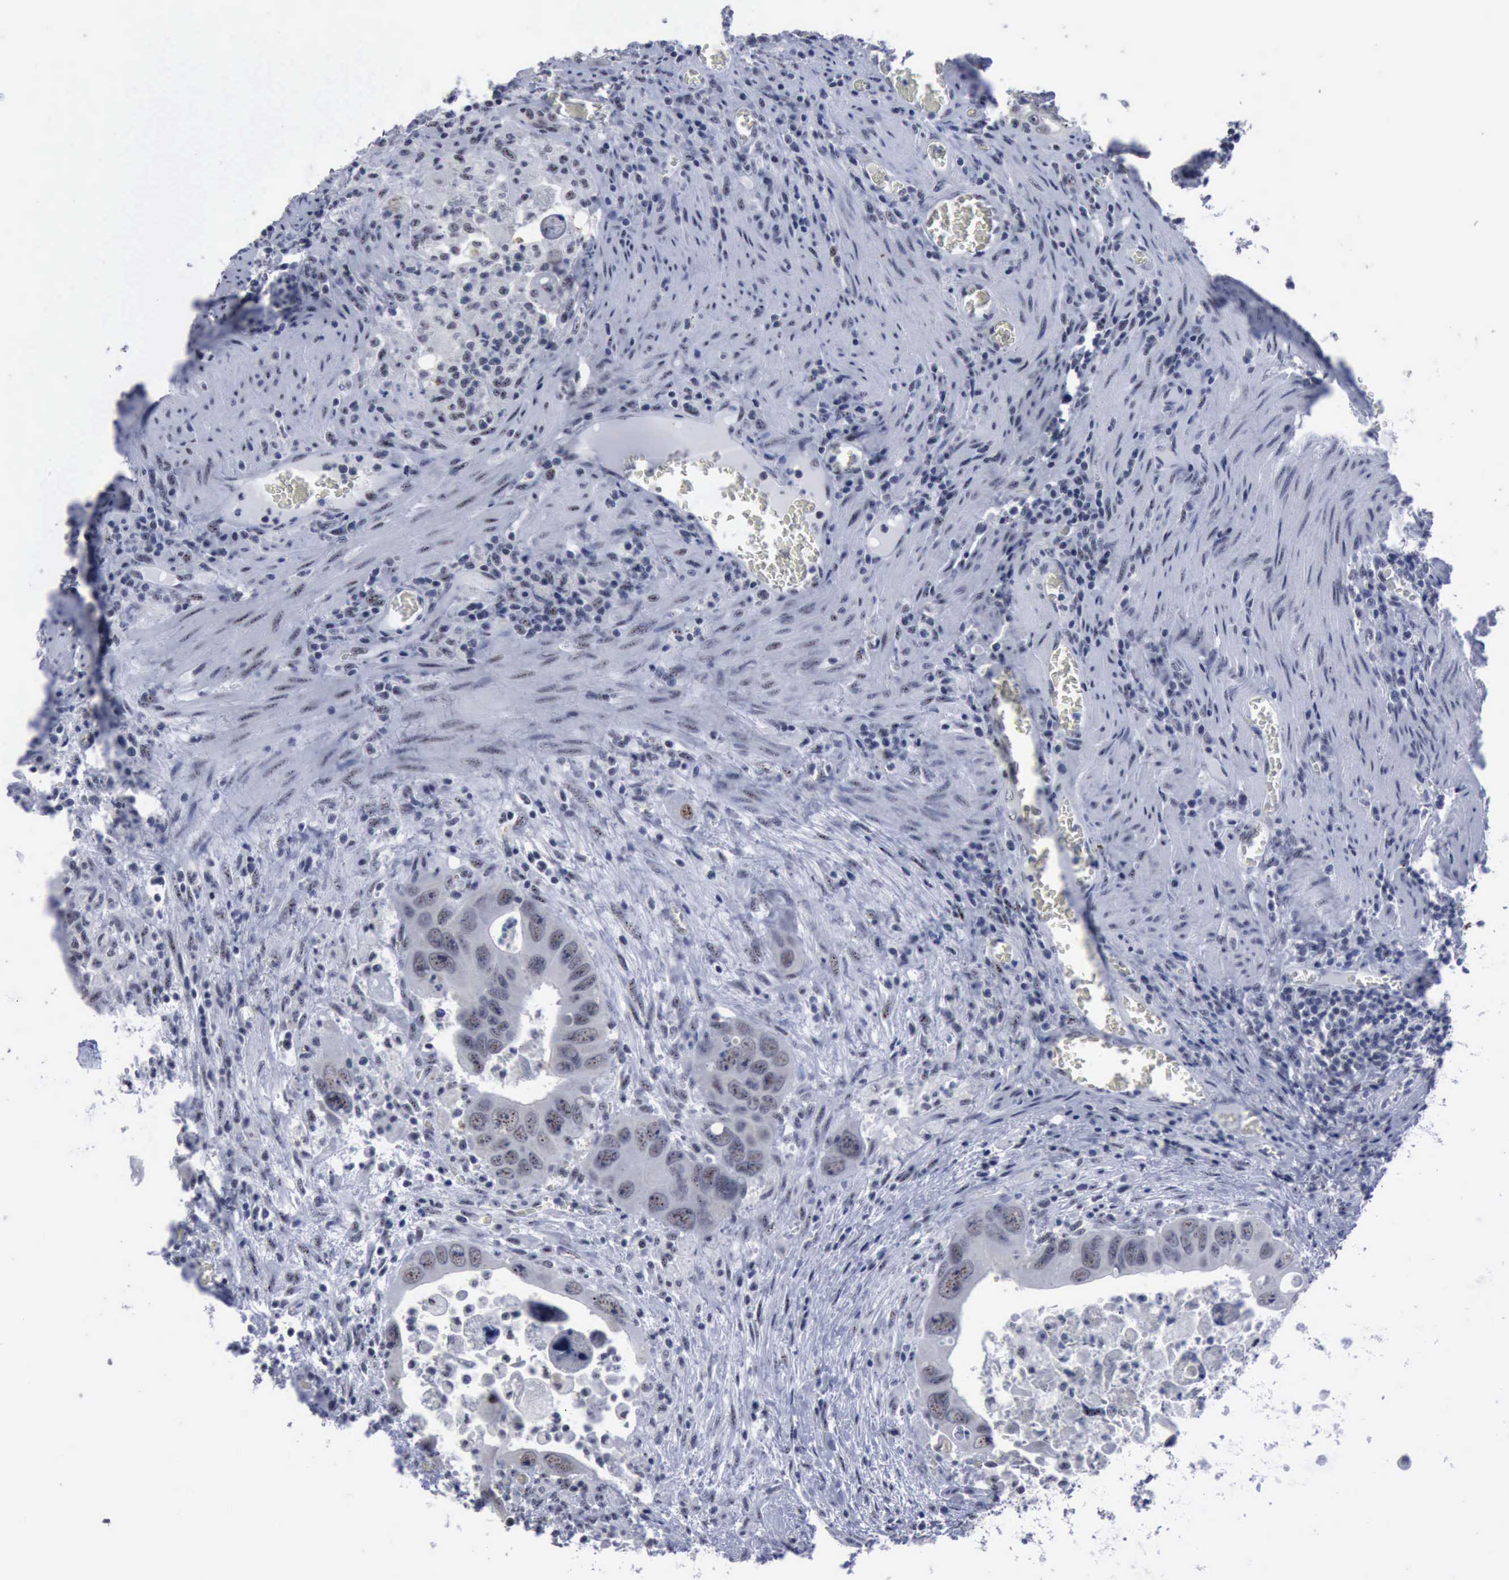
{"staining": {"intensity": "moderate", "quantity": "25%-75%", "location": "nuclear"}, "tissue": "colorectal cancer", "cell_type": "Tumor cells", "image_type": "cancer", "snomed": [{"axis": "morphology", "description": "Adenocarcinoma, NOS"}, {"axis": "topography", "description": "Rectum"}], "caption": "Protein staining of colorectal cancer tissue demonstrates moderate nuclear positivity in approximately 25%-75% of tumor cells.", "gene": "BRD1", "patient": {"sex": "male", "age": 70}}